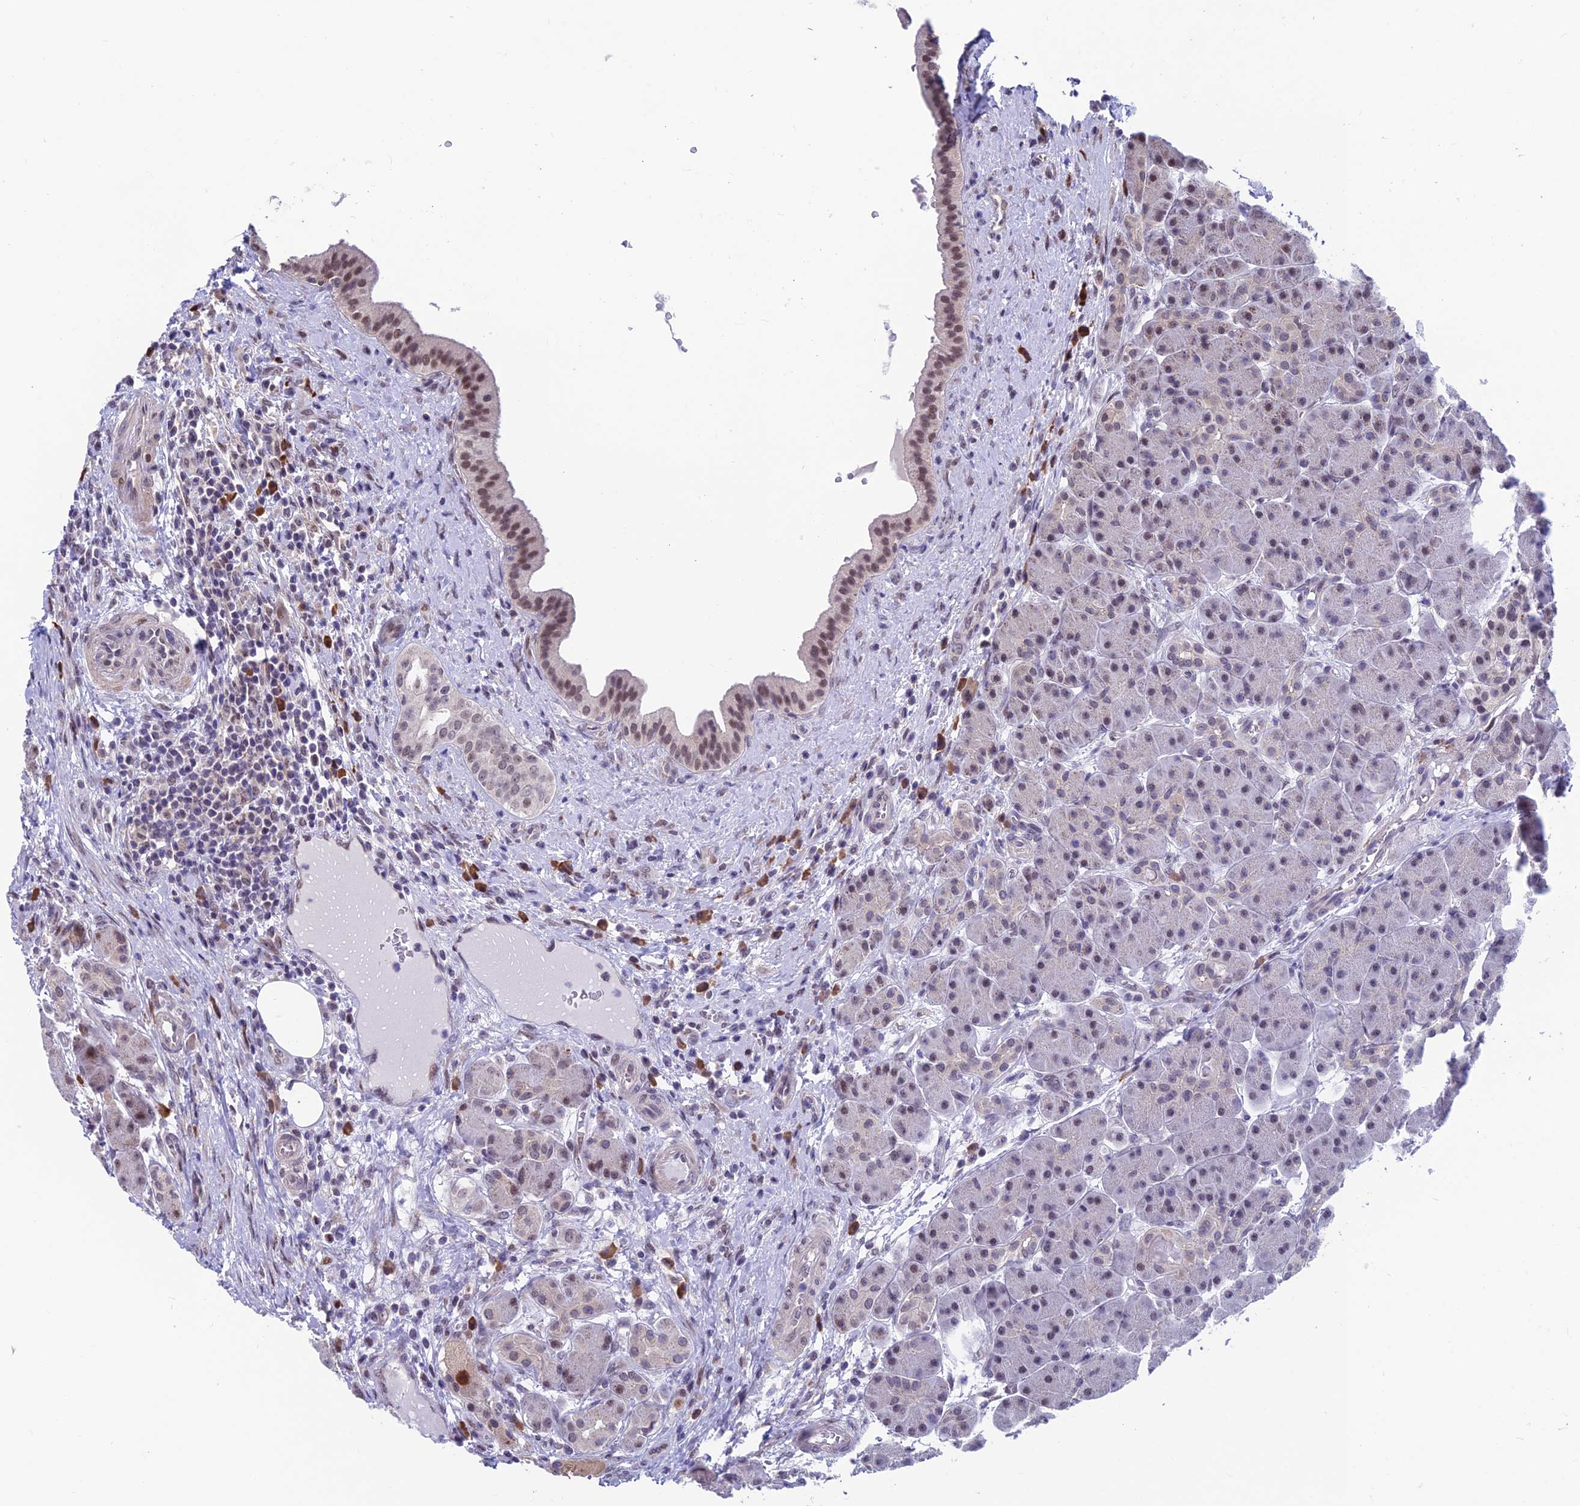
{"staining": {"intensity": "weak", "quantity": "<25%", "location": "nuclear"}, "tissue": "pancreas", "cell_type": "Exocrine glandular cells", "image_type": "normal", "snomed": [{"axis": "morphology", "description": "Normal tissue, NOS"}, {"axis": "topography", "description": "Pancreas"}], "caption": "The immunohistochemistry (IHC) histopathology image has no significant staining in exocrine glandular cells of pancreas. The staining is performed using DAB (3,3'-diaminobenzidine) brown chromogen with nuclei counter-stained in using hematoxylin.", "gene": "KIAA1191", "patient": {"sex": "male", "age": 63}}